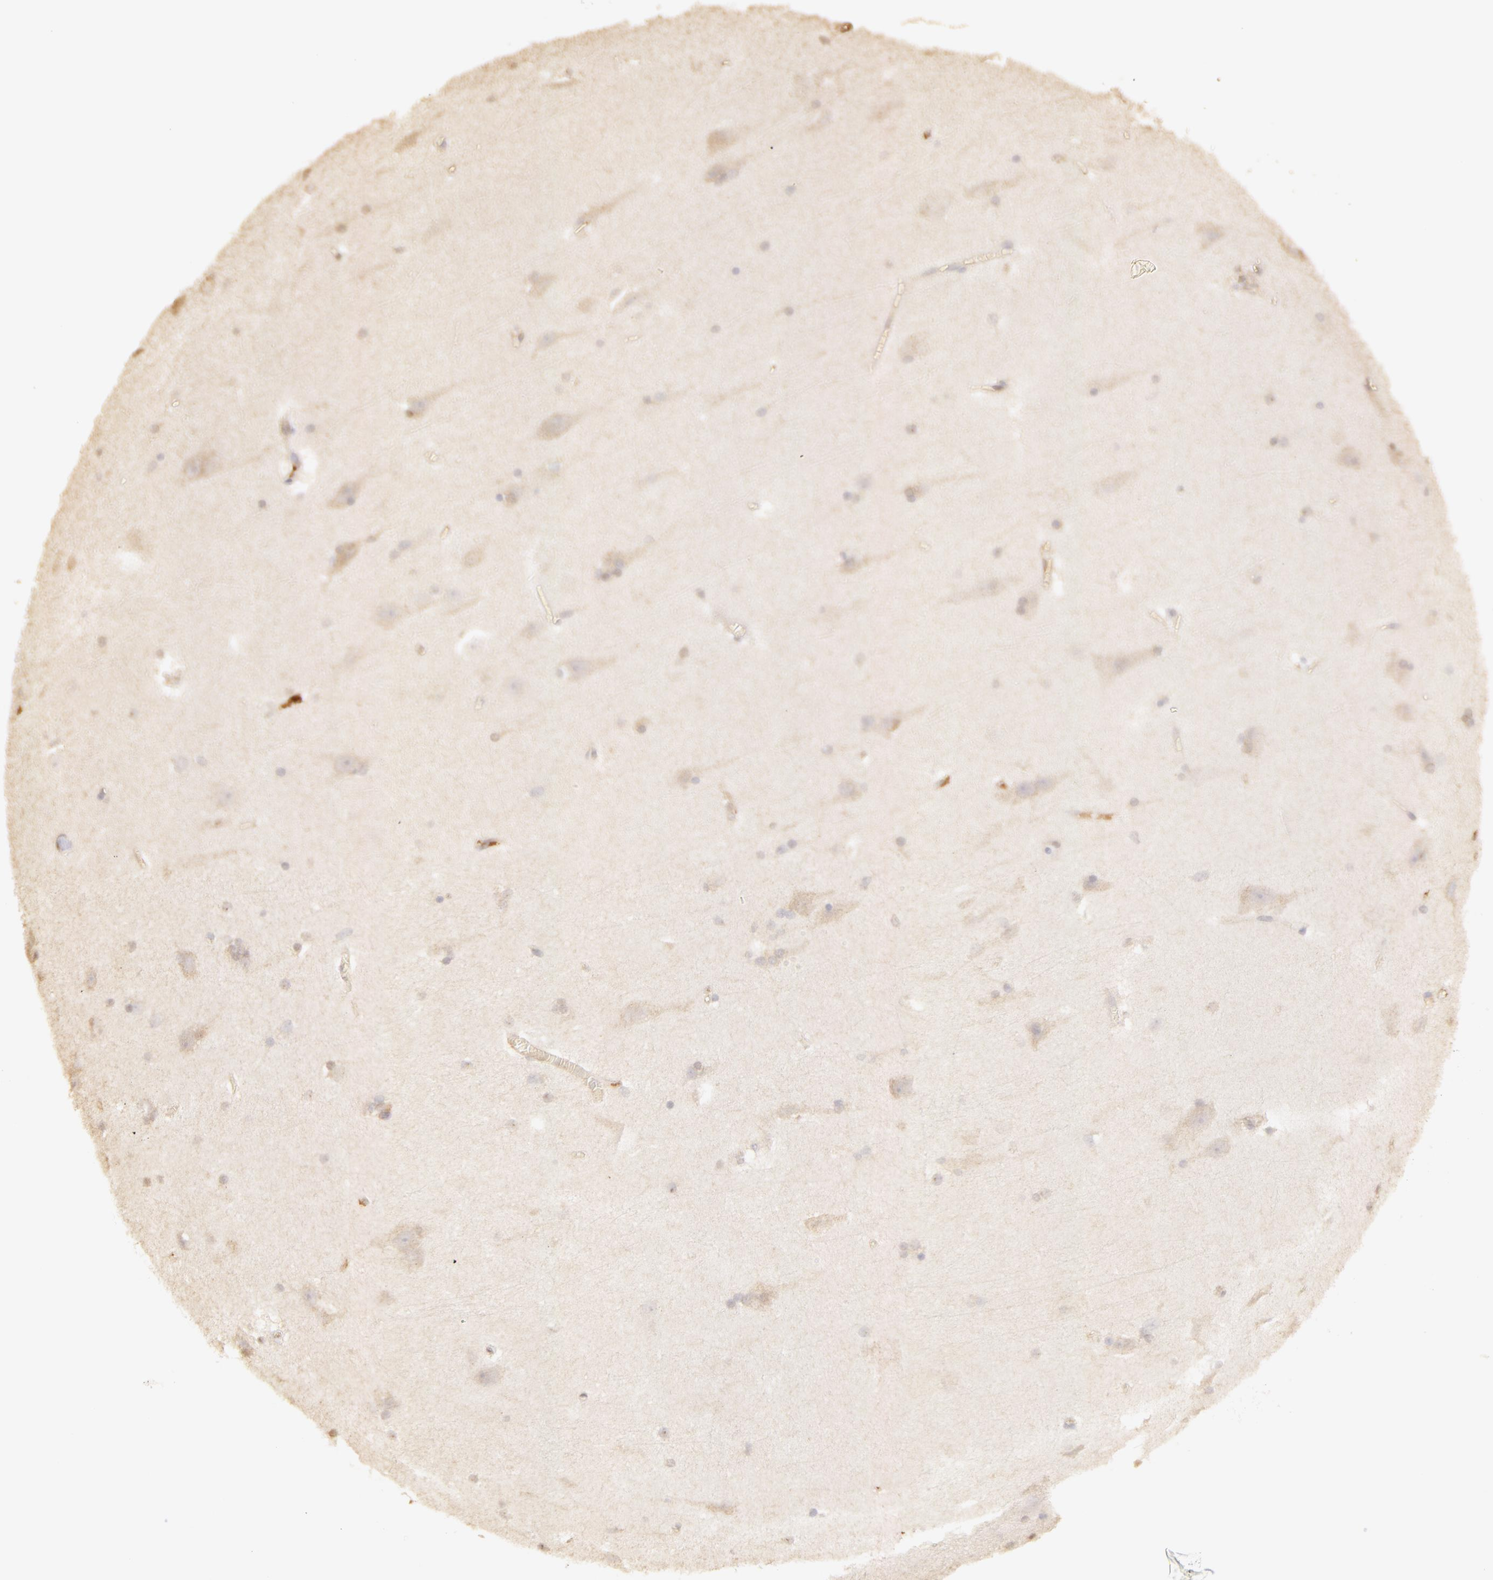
{"staining": {"intensity": "weak", "quantity": "25%-75%", "location": "cytoplasmic/membranous"}, "tissue": "cerebral cortex", "cell_type": "Endothelial cells", "image_type": "normal", "snomed": [{"axis": "morphology", "description": "Normal tissue, NOS"}, {"axis": "topography", "description": "Cerebral cortex"}, {"axis": "topography", "description": "Hippocampus"}], "caption": "Brown immunohistochemical staining in benign human cerebral cortex exhibits weak cytoplasmic/membranous expression in about 25%-75% of endothelial cells. (Brightfield microscopy of DAB IHC at high magnification).", "gene": "C1R", "patient": {"sex": "female", "age": 19}}